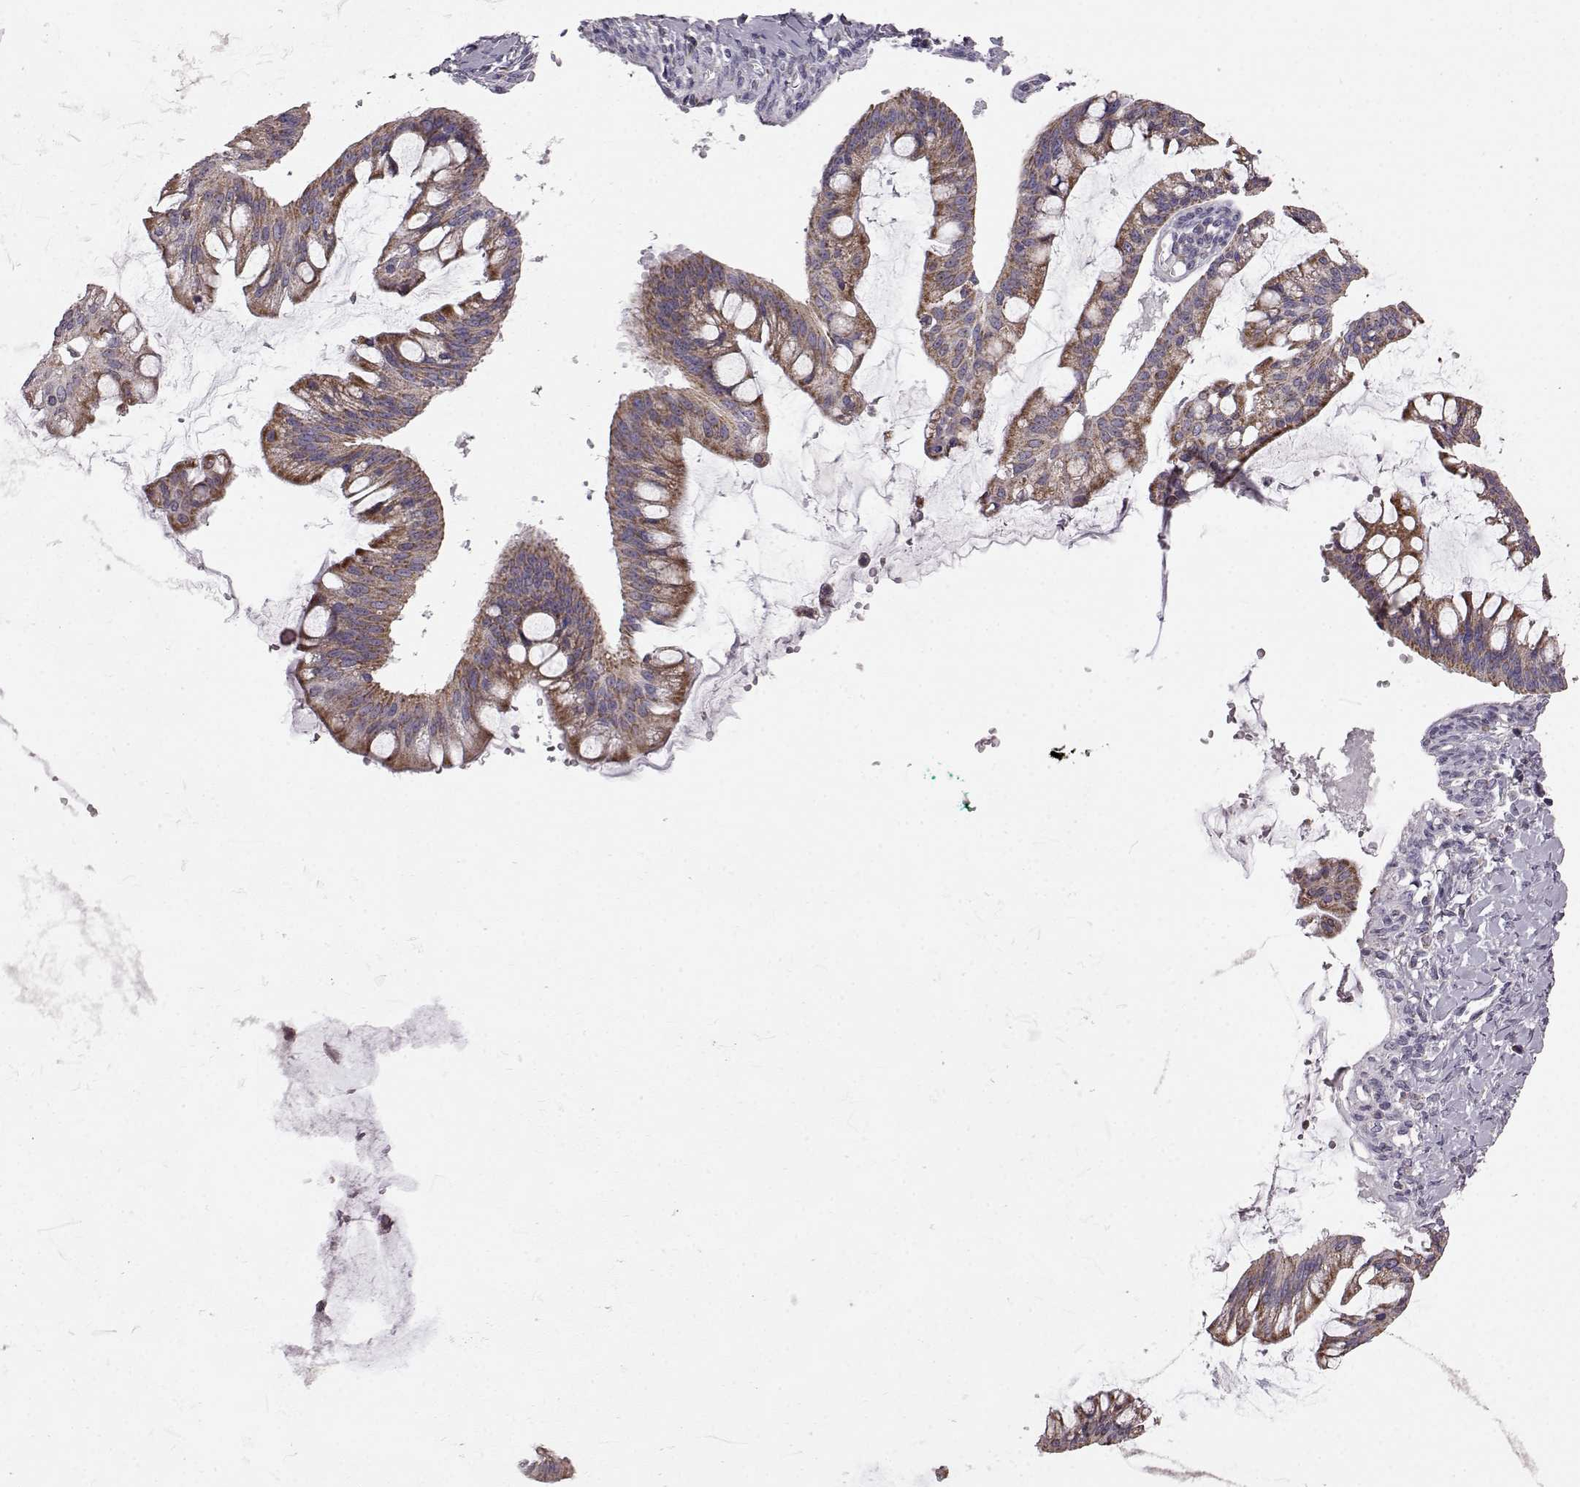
{"staining": {"intensity": "strong", "quantity": ">75%", "location": "cytoplasmic/membranous"}, "tissue": "ovarian cancer", "cell_type": "Tumor cells", "image_type": "cancer", "snomed": [{"axis": "morphology", "description": "Cystadenocarcinoma, mucinous, NOS"}, {"axis": "topography", "description": "Ovary"}], "caption": "Brown immunohistochemical staining in human mucinous cystadenocarcinoma (ovarian) displays strong cytoplasmic/membranous expression in about >75% of tumor cells.", "gene": "FAM8A1", "patient": {"sex": "female", "age": 73}}